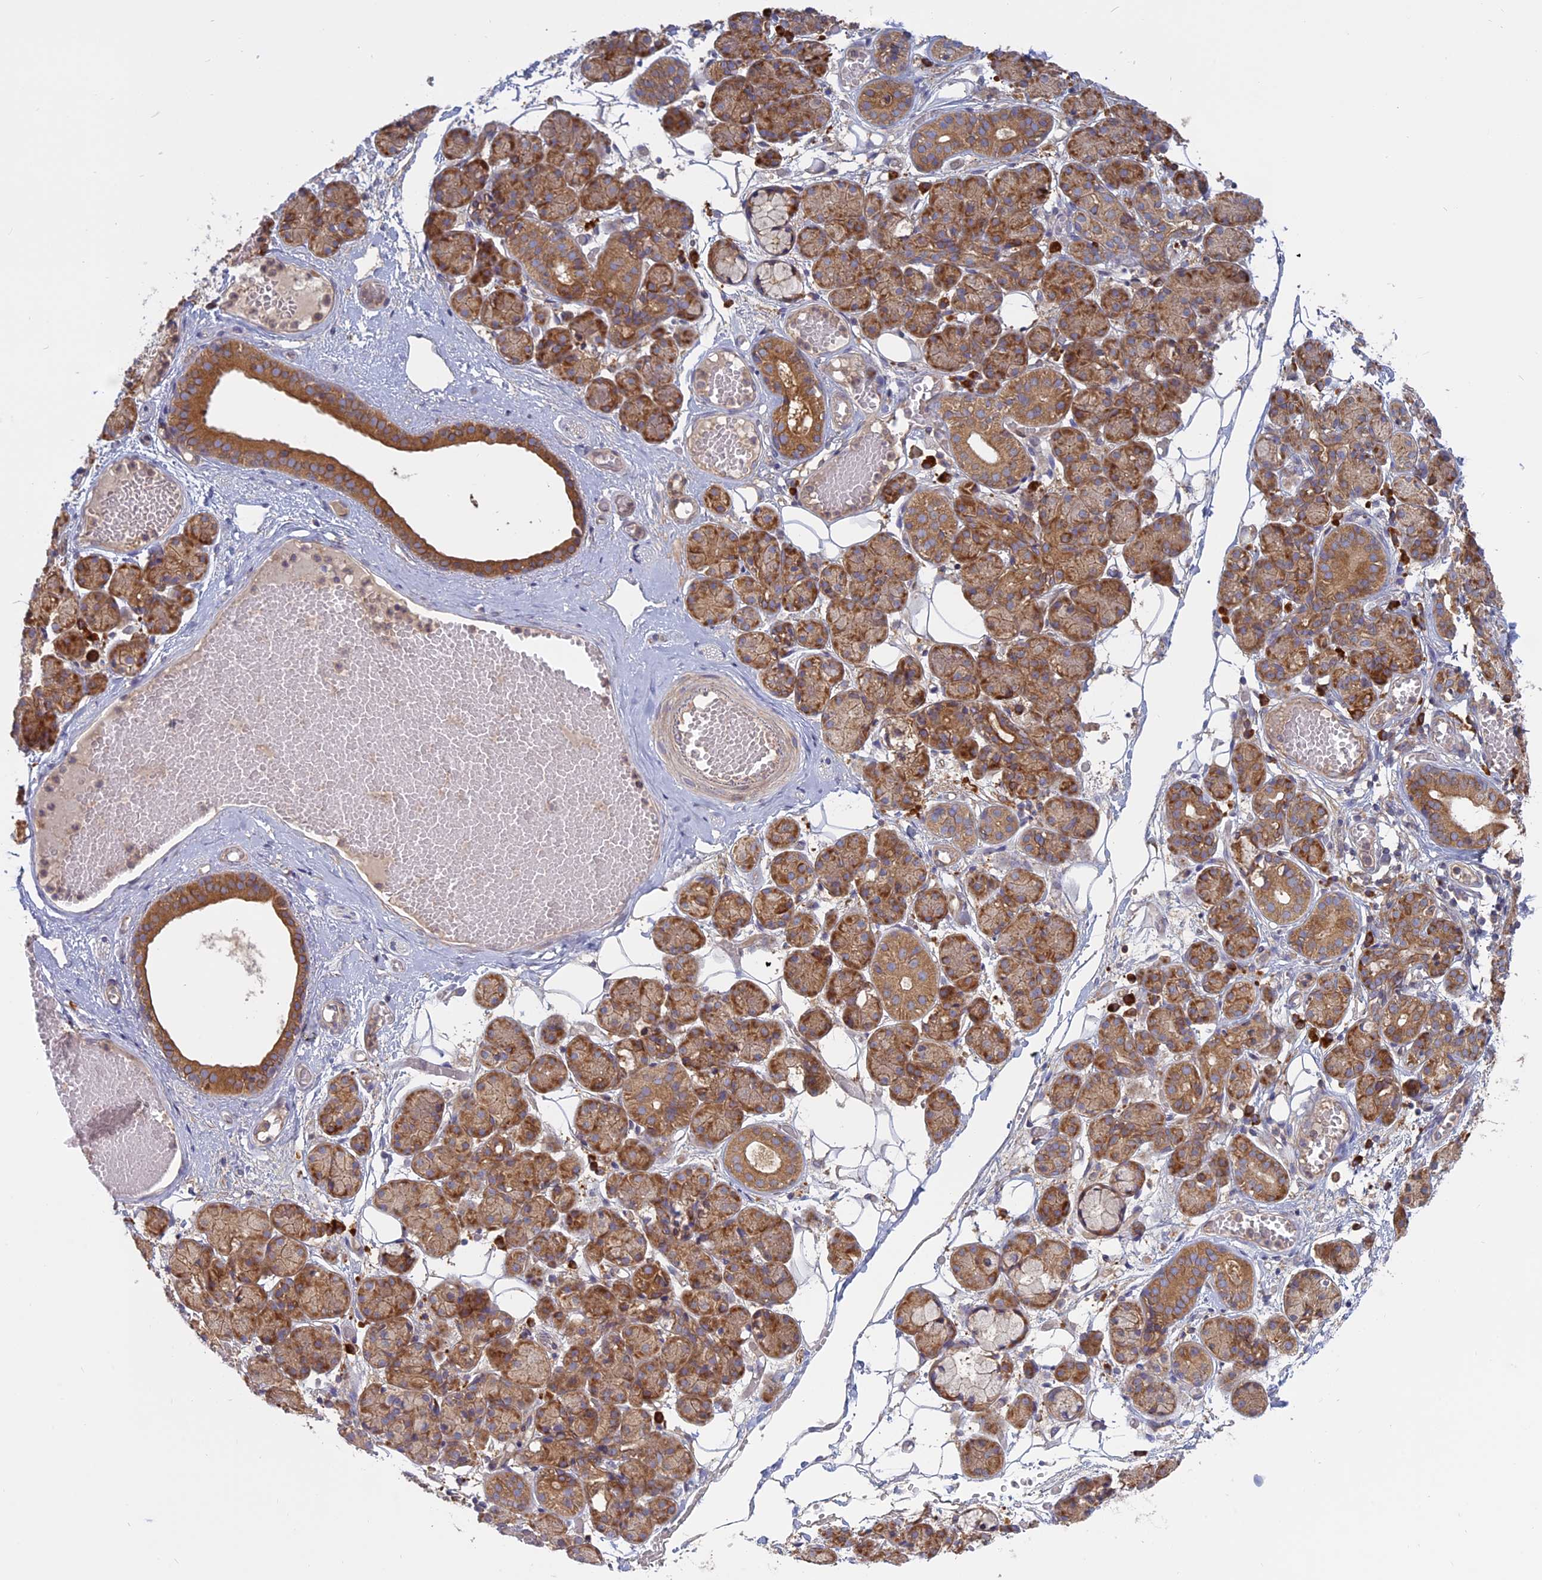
{"staining": {"intensity": "moderate", "quantity": ">75%", "location": "cytoplasmic/membranous"}, "tissue": "salivary gland", "cell_type": "Glandular cells", "image_type": "normal", "snomed": [{"axis": "morphology", "description": "Normal tissue, NOS"}, {"axis": "topography", "description": "Salivary gland"}], "caption": "Protein expression analysis of normal human salivary gland reveals moderate cytoplasmic/membranous staining in about >75% of glandular cells. (DAB = brown stain, brightfield microscopy at high magnification).", "gene": "TMEM208", "patient": {"sex": "male", "age": 63}}